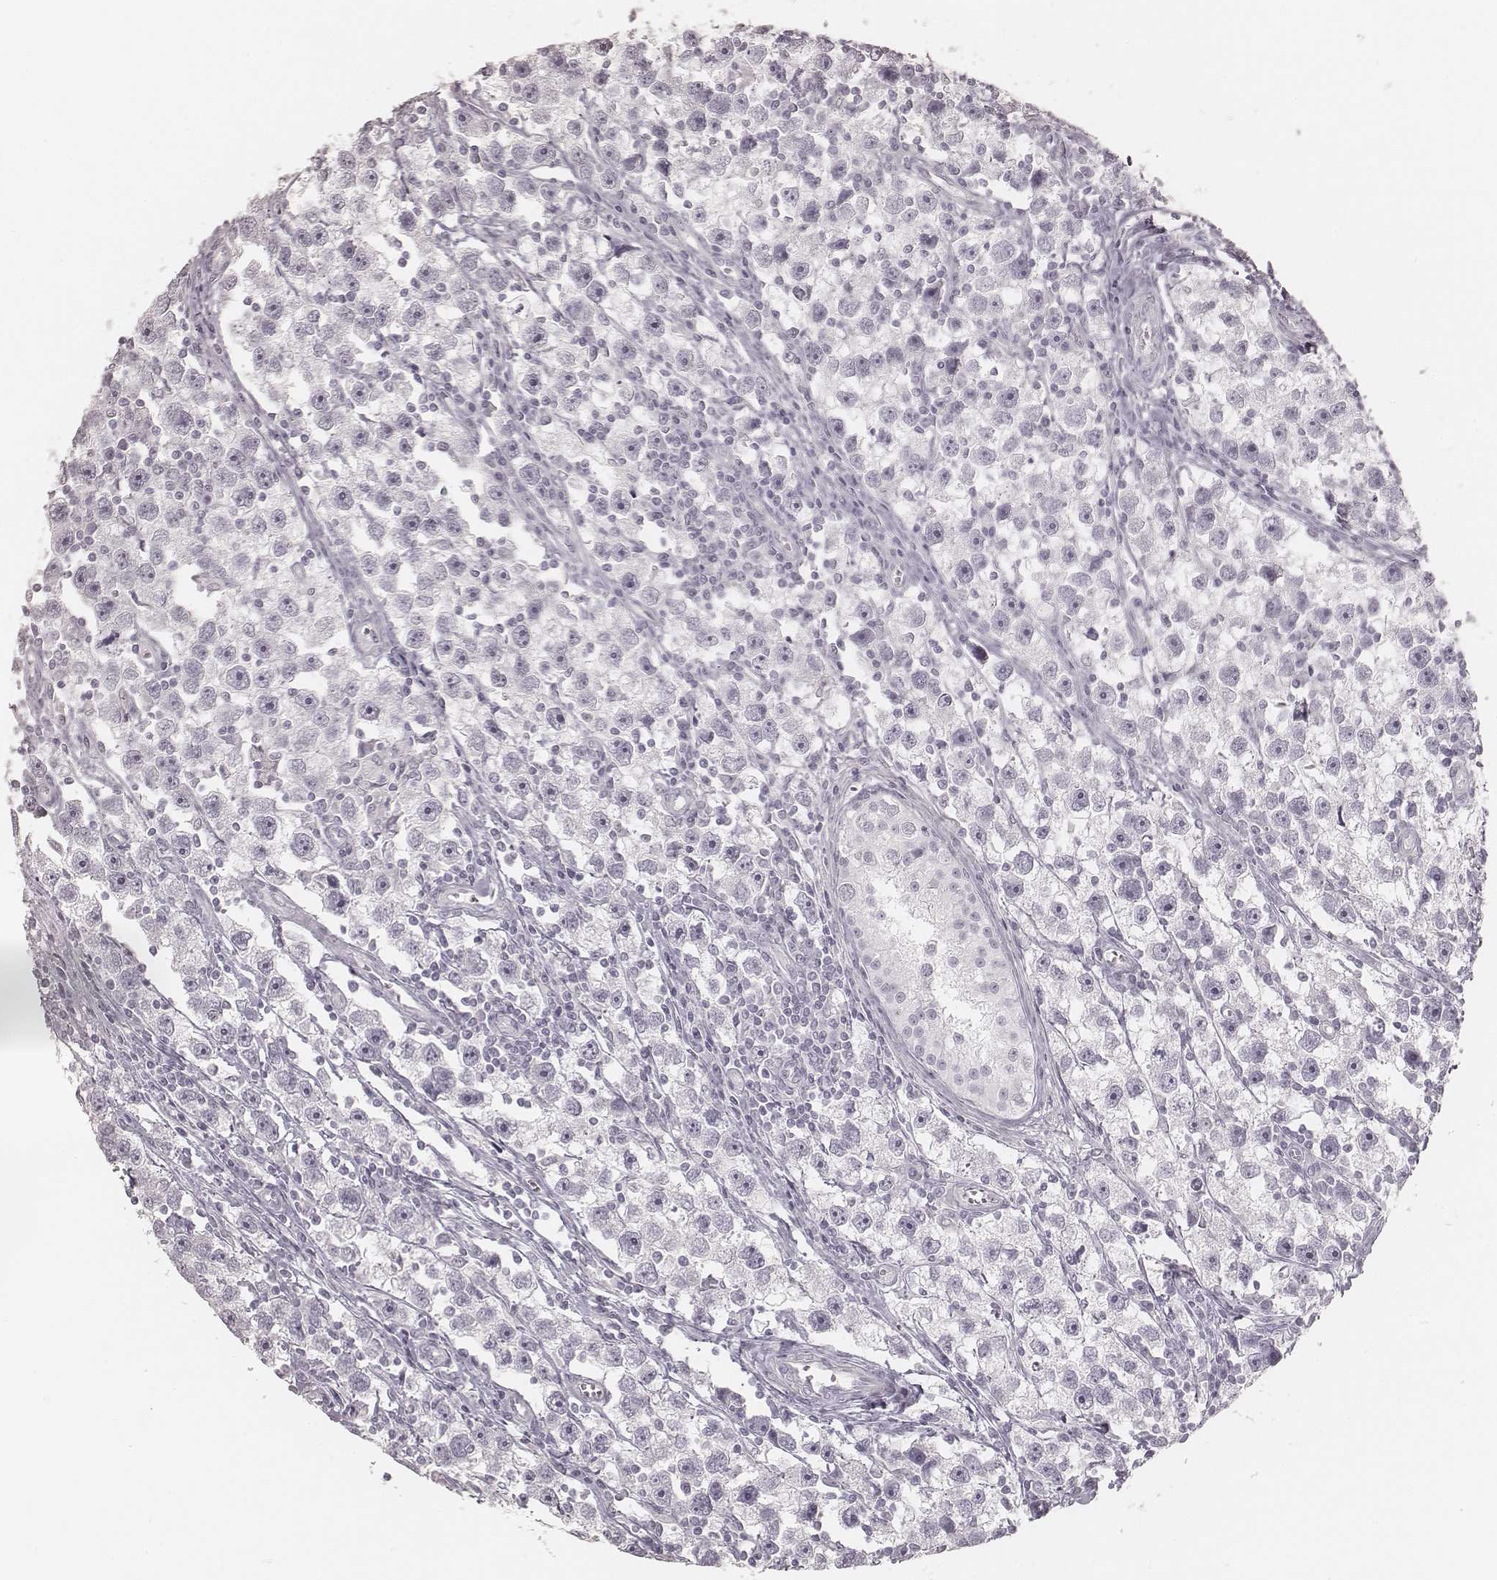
{"staining": {"intensity": "negative", "quantity": "none", "location": "none"}, "tissue": "testis cancer", "cell_type": "Tumor cells", "image_type": "cancer", "snomed": [{"axis": "morphology", "description": "Seminoma, NOS"}, {"axis": "topography", "description": "Testis"}], "caption": "IHC photomicrograph of neoplastic tissue: human testis cancer stained with DAB exhibits no significant protein positivity in tumor cells.", "gene": "KRT31", "patient": {"sex": "male", "age": 30}}